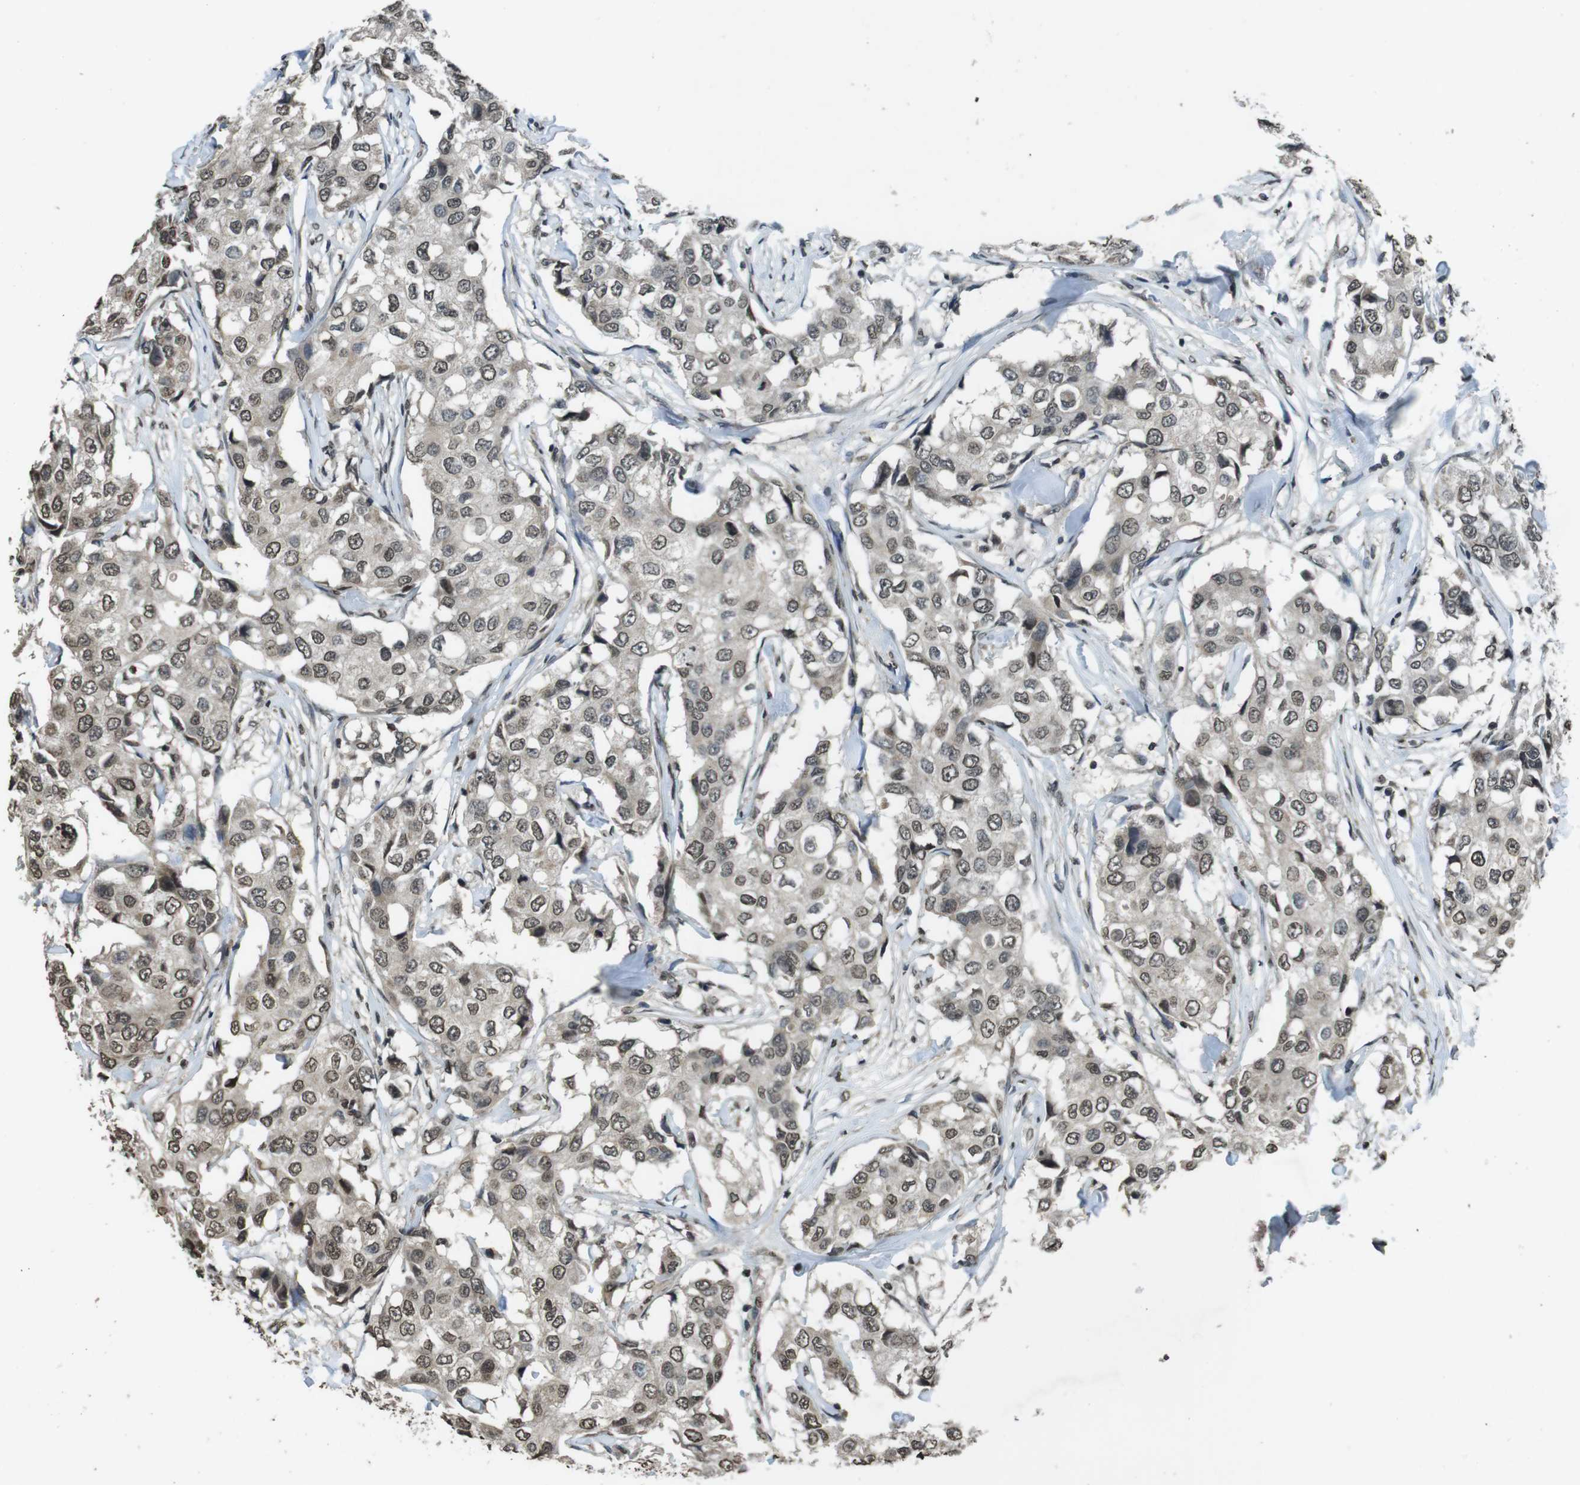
{"staining": {"intensity": "moderate", "quantity": ">75%", "location": "nuclear"}, "tissue": "breast cancer", "cell_type": "Tumor cells", "image_type": "cancer", "snomed": [{"axis": "morphology", "description": "Duct carcinoma"}, {"axis": "topography", "description": "Breast"}], "caption": "Breast cancer (intraductal carcinoma) stained for a protein (brown) exhibits moderate nuclear positive positivity in approximately >75% of tumor cells.", "gene": "MAF", "patient": {"sex": "female", "age": 27}}